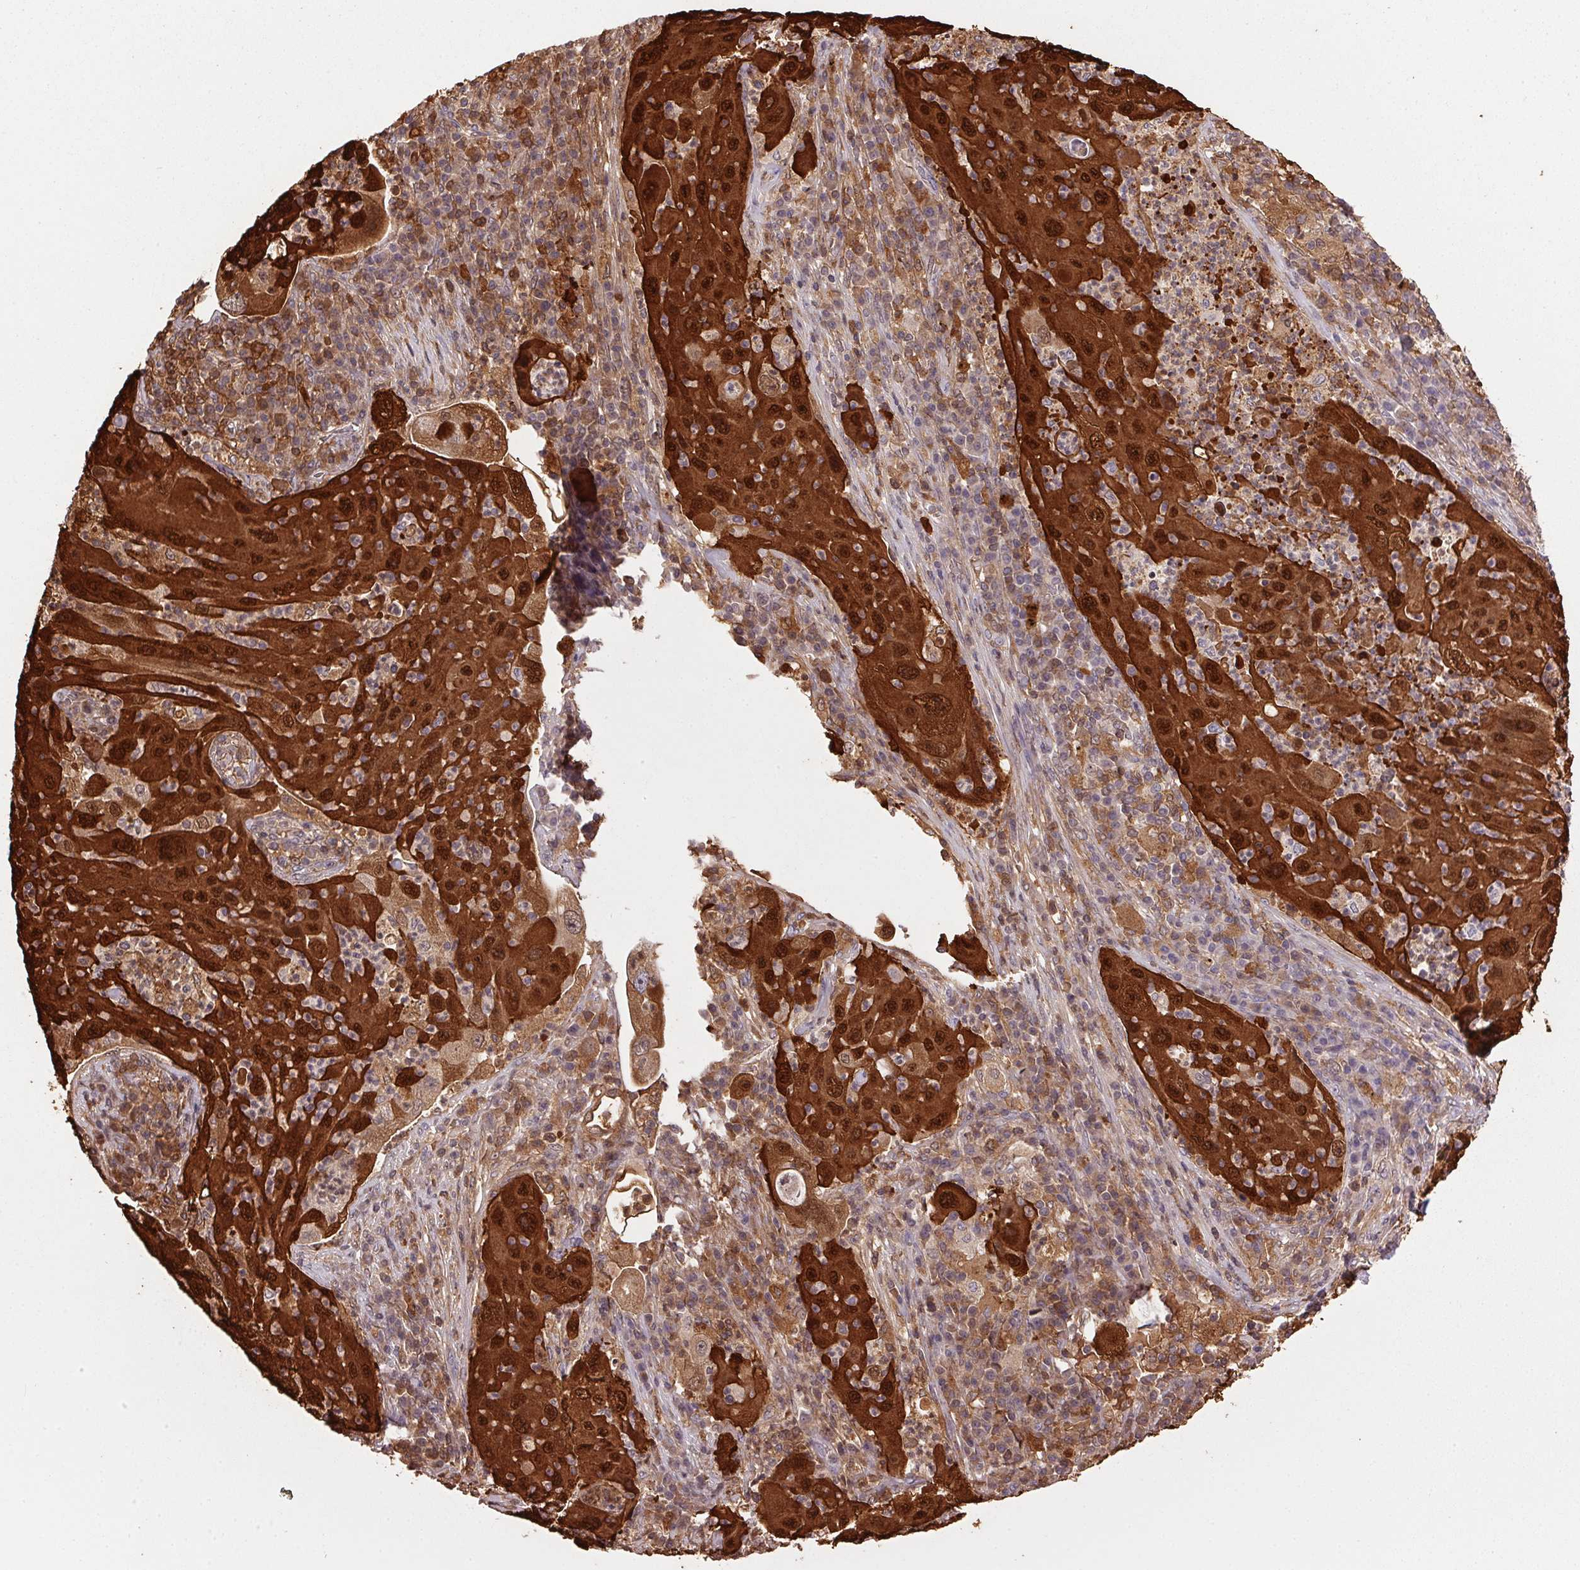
{"staining": {"intensity": "strong", "quantity": ">75%", "location": "cytoplasmic/membranous,nuclear"}, "tissue": "lung cancer", "cell_type": "Tumor cells", "image_type": "cancer", "snomed": [{"axis": "morphology", "description": "Squamous cell carcinoma, NOS"}, {"axis": "topography", "description": "Lung"}], "caption": "A high-resolution micrograph shows immunohistochemistry (IHC) staining of lung cancer (squamous cell carcinoma), which demonstrates strong cytoplasmic/membranous and nuclear positivity in approximately >75% of tumor cells. The staining was performed using DAB (3,3'-diaminobenzidine), with brown indicating positive protein expression. Nuclei are stained blue with hematoxylin.", "gene": "S100A2", "patient": {"sex": "female", "age": 59}}